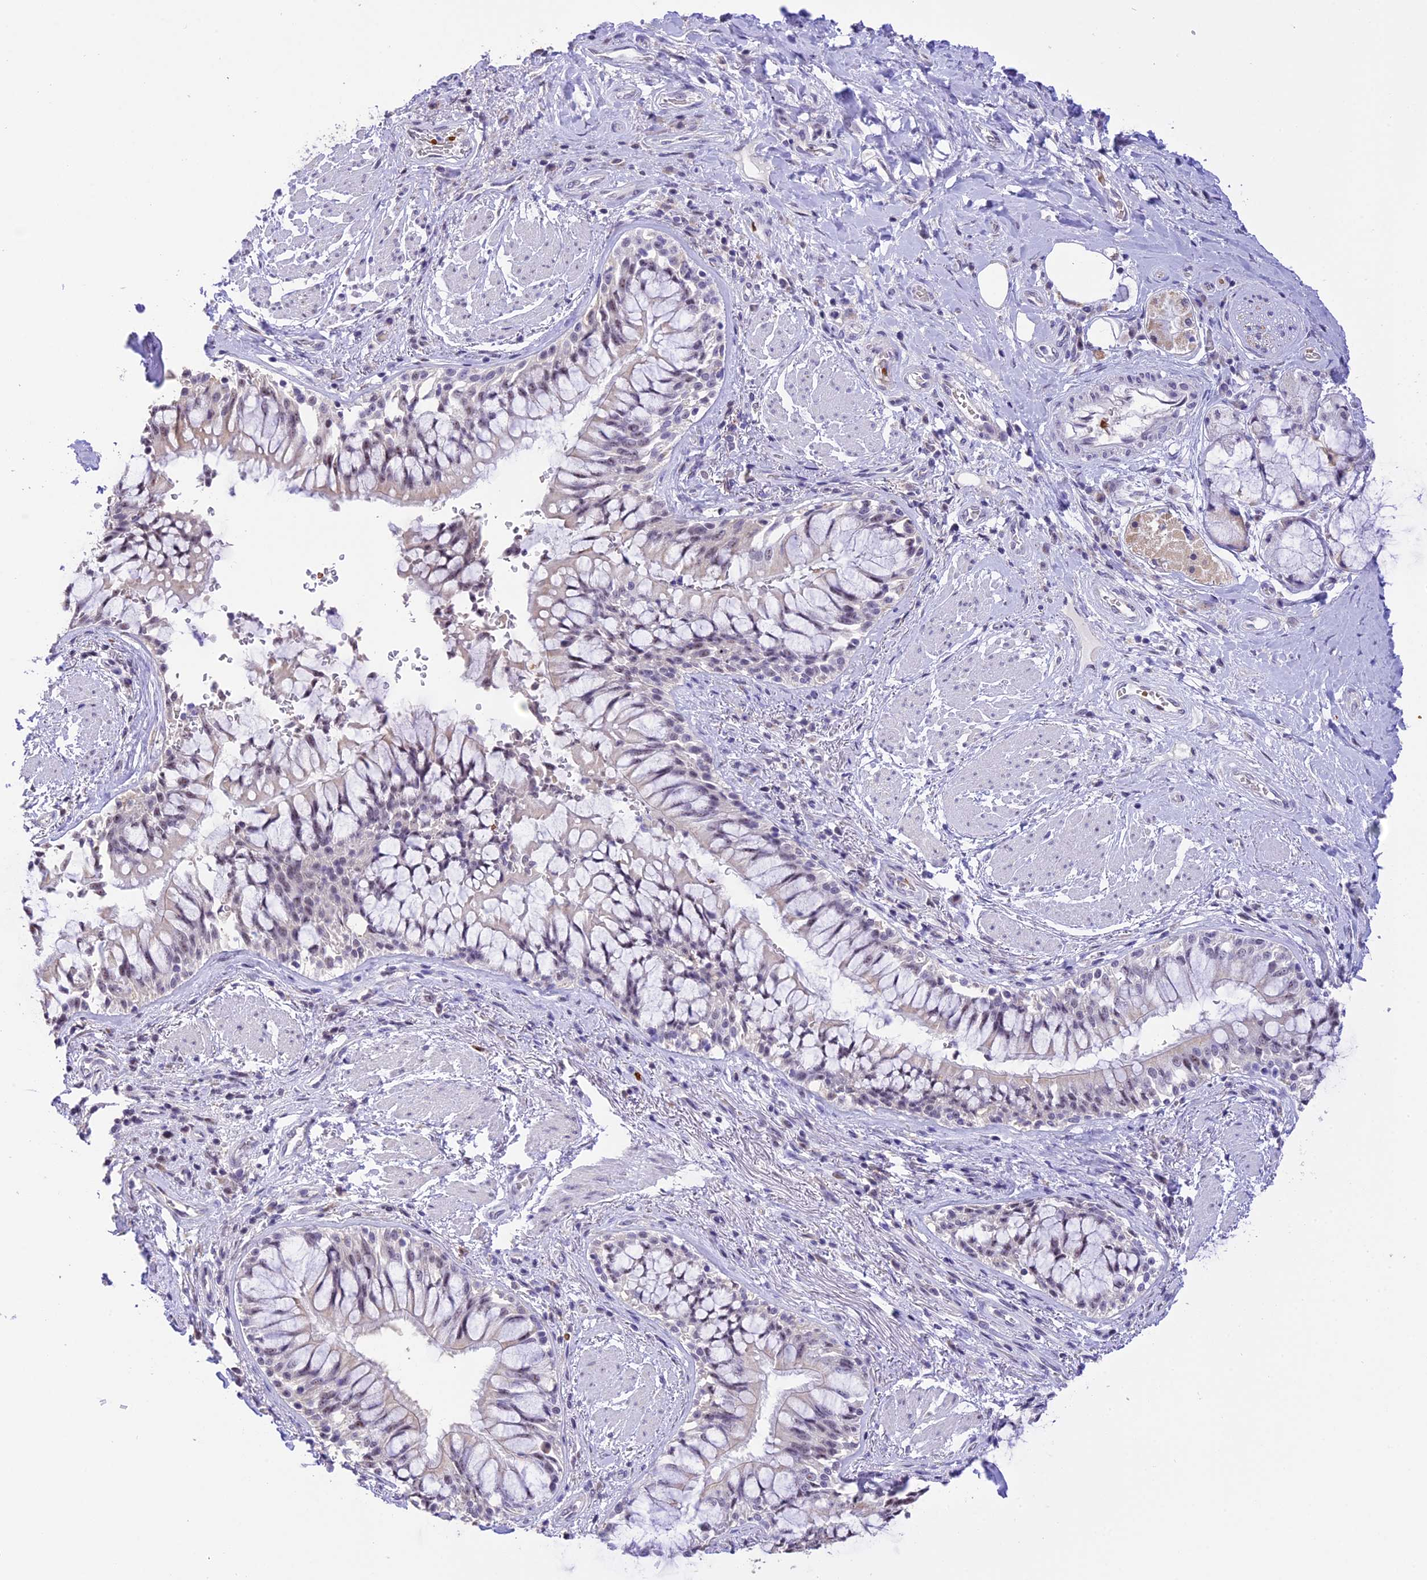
{"staining": {"intensity": "negative", "quantity": "none", "location": "none"}, "tissue": "adipose tissue", "cell_type": "Adipocytes", "image_type": "normal", "snomed": [{"axis": "morphology", "description": "Normal tissue, NOS"}, {"axis": "morphology", "description": "Squamous cell carcinoma, NOS"}, {"axis": "topography", "description": "Bronchus"}, {"axis": "topography", "description": "Lung"}], "caption": "Adipocytes are negative for protein expression in normal human adipose tissue. Brightfield microscopy of immunohistochemistry (IHC) stained with DAB (brown) and hematoxylin (blue), captured at high magnification.", "gene": "AHSP", "patient": {"sex": "male", "age": 64}}